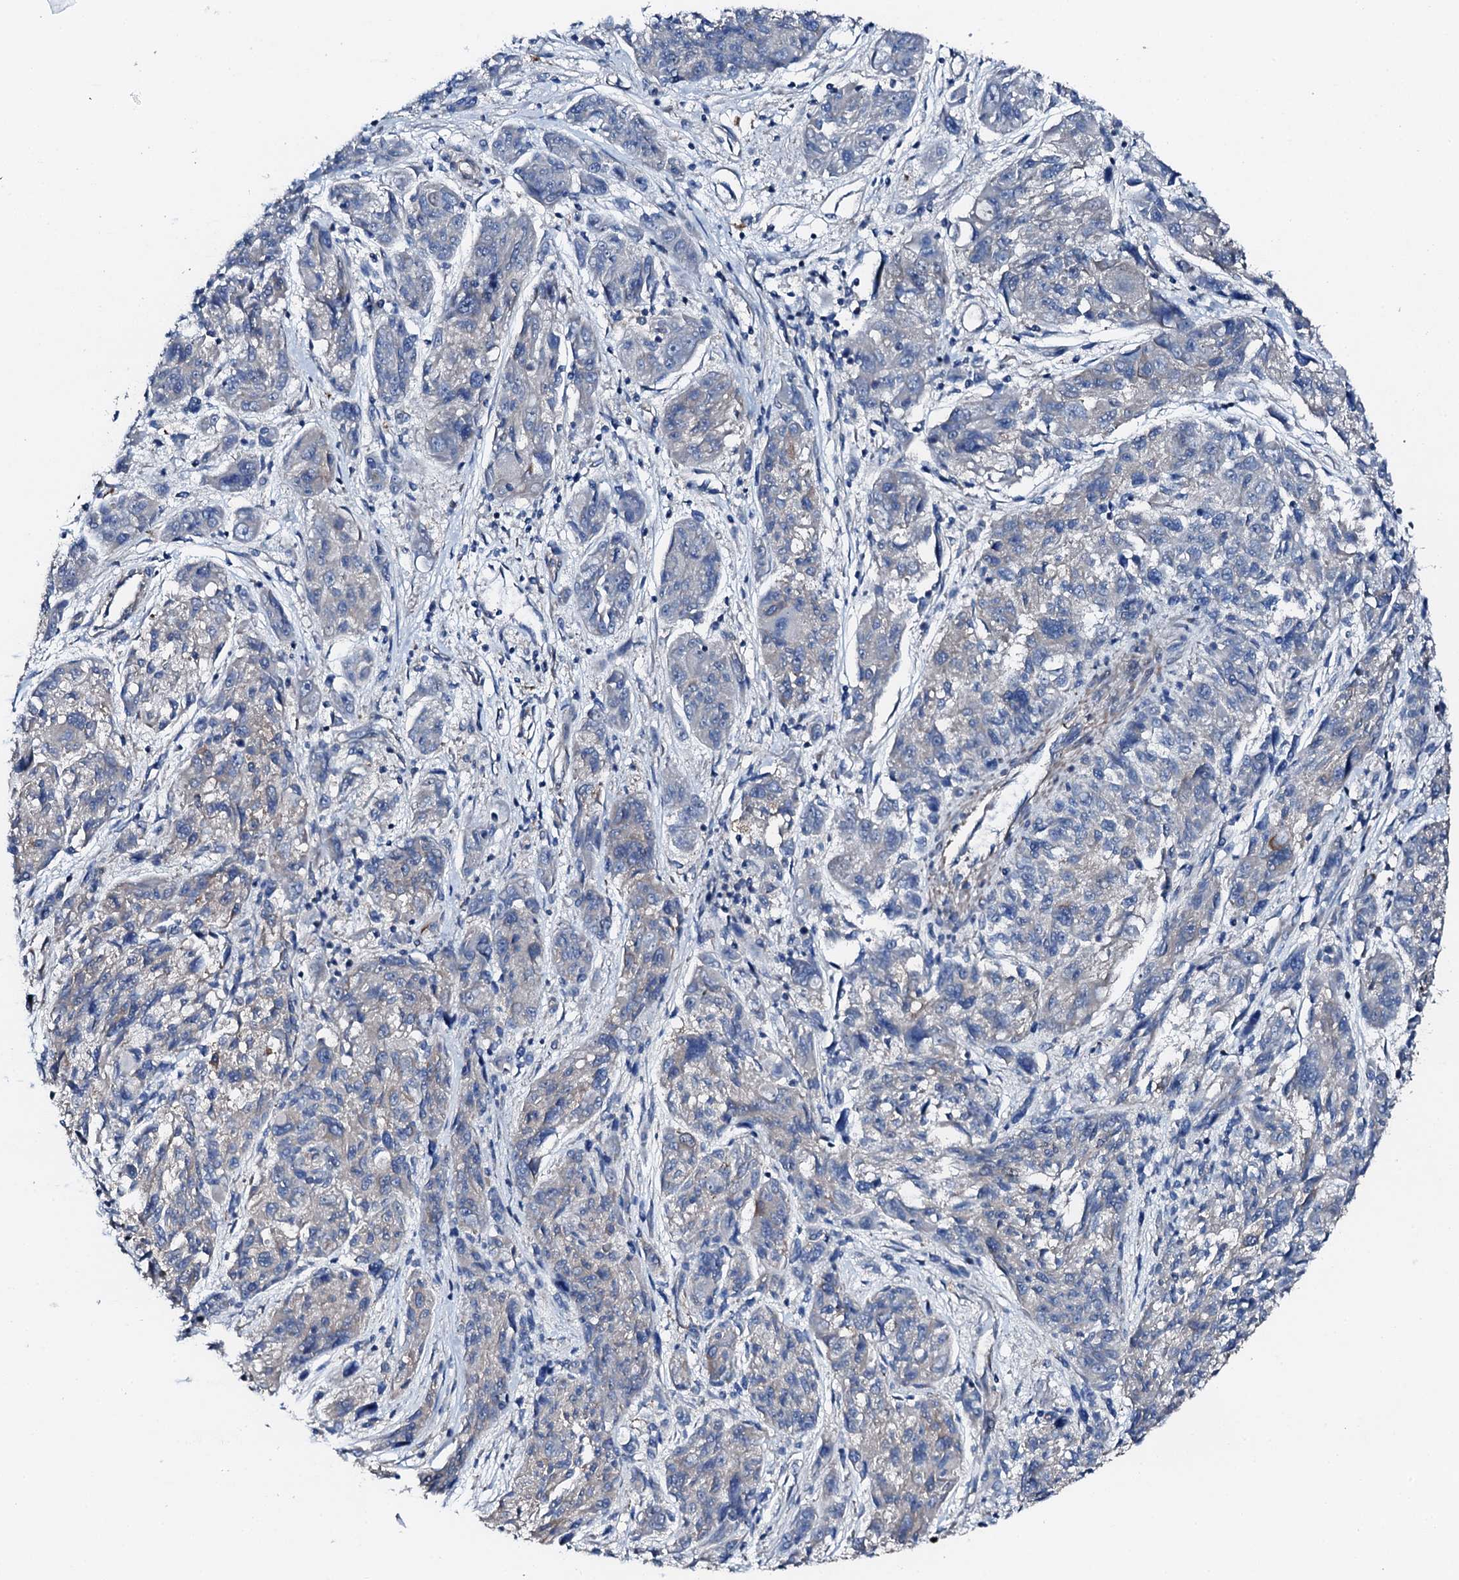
{"staining": {"intensity": "negative", "quantity": "none", "location": "none"}, "tissue": "melanoma", "cell_type": "Tumor cells", "image_type": "cancer", "snomed": [{"axis": "morphology", "description": "Malignant melanoma, NOS"}, {"axis": "topography", "description": "Skin"}], "caption": "Tumor cells are negative for protein expression in human malignant melanoma.", "gene": "GFOD2", "patient": {"sex": "male", "age": 53}}